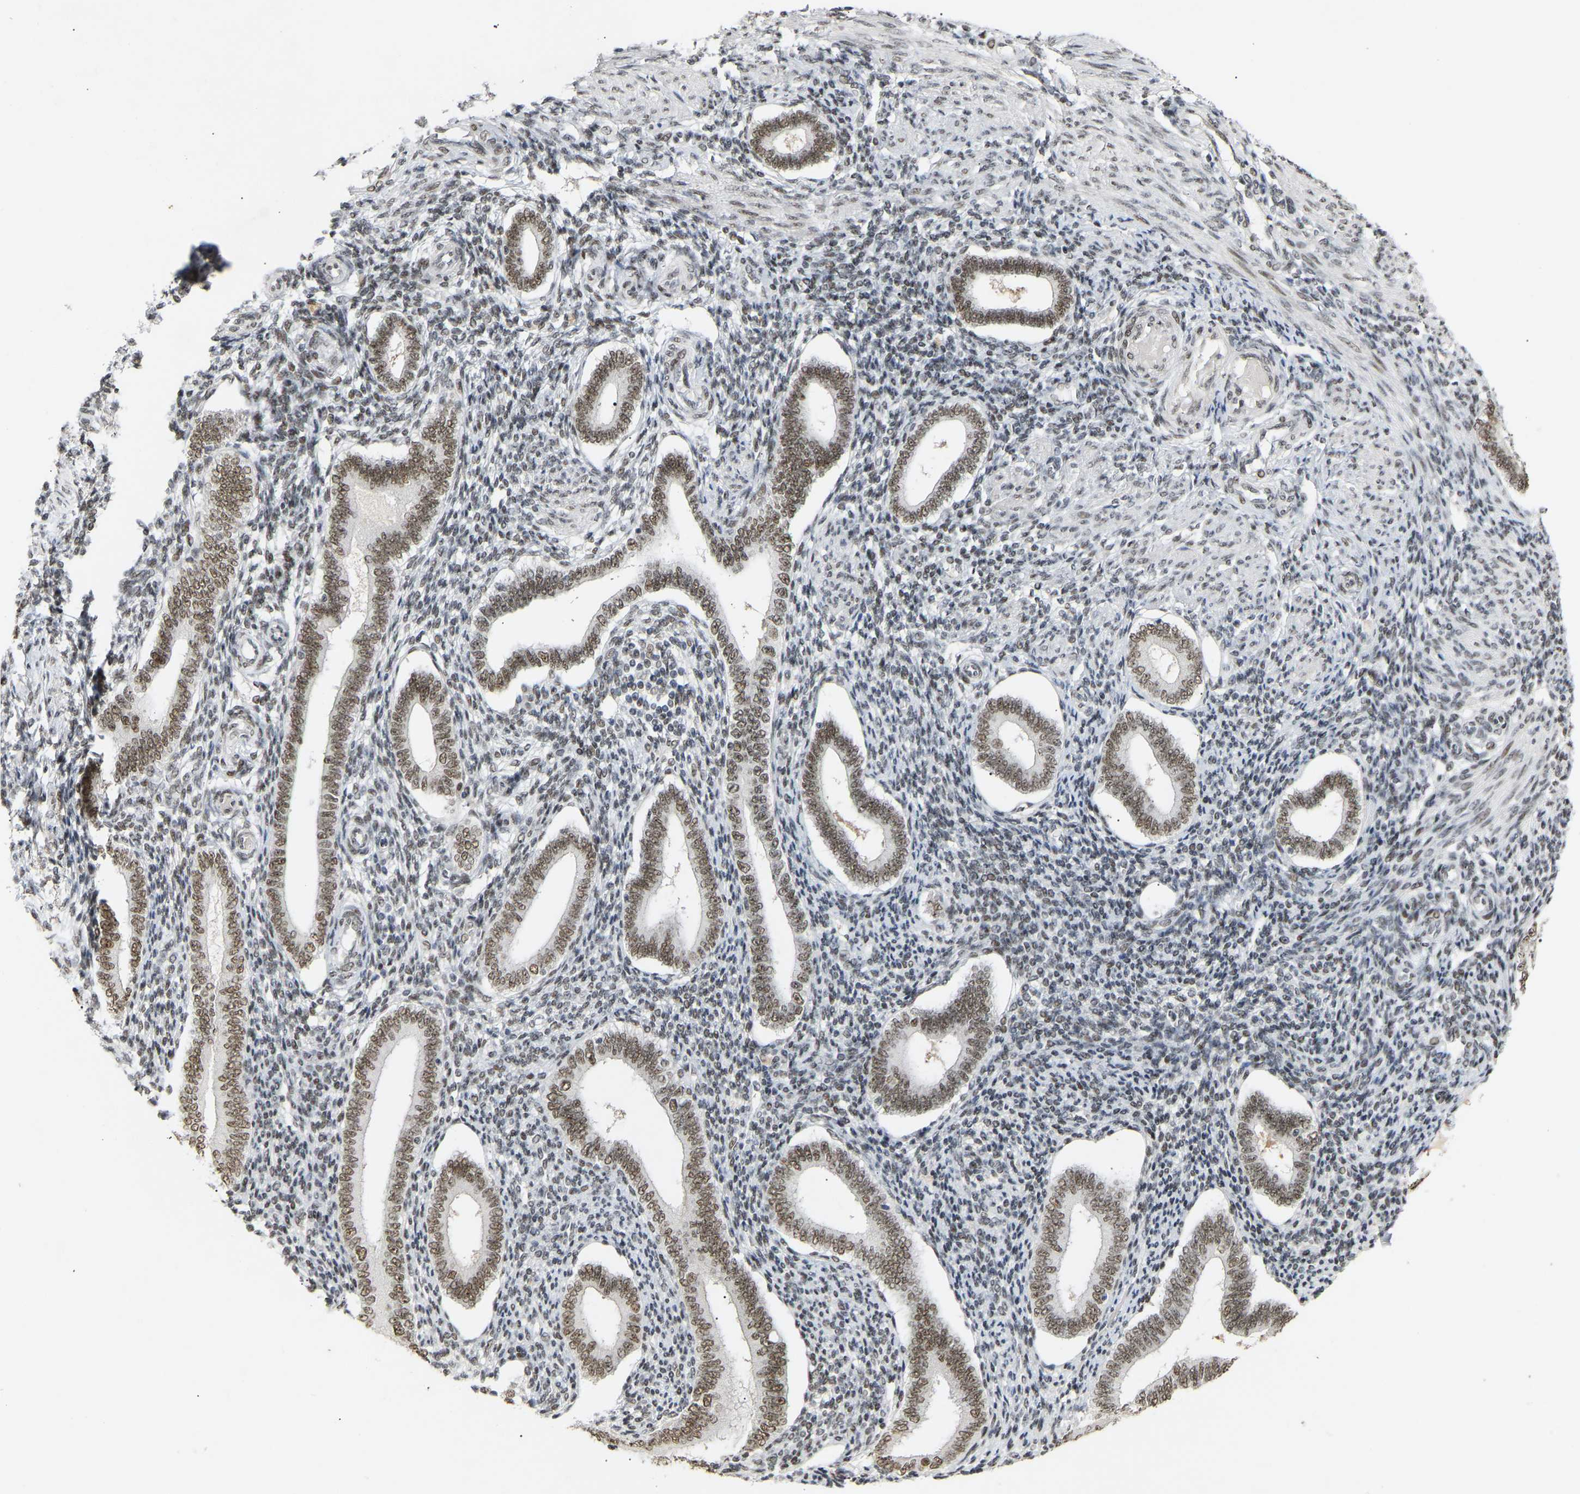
{"staining": {"intensity": "weak", "quantity": "25%-75%", "location": "nuclear"}, "tissue": "endometrium", "cell_type": "Cells in endometrial stroma", "image_type": "normal", "snomed": [{"axis": "morphology", "description": "Normal tissue, NOS"}, {"axis": "topography", "description": "Endometrium"}], "caption": "This image displays immunohistochemistry (IHC) staining of normal endometrium, with low weak nuclear positivity in approximately 25%-75% of cells in endometrial stroma.", "gene": "NELFB", "patient": {"sex": "female", "age": 42}}